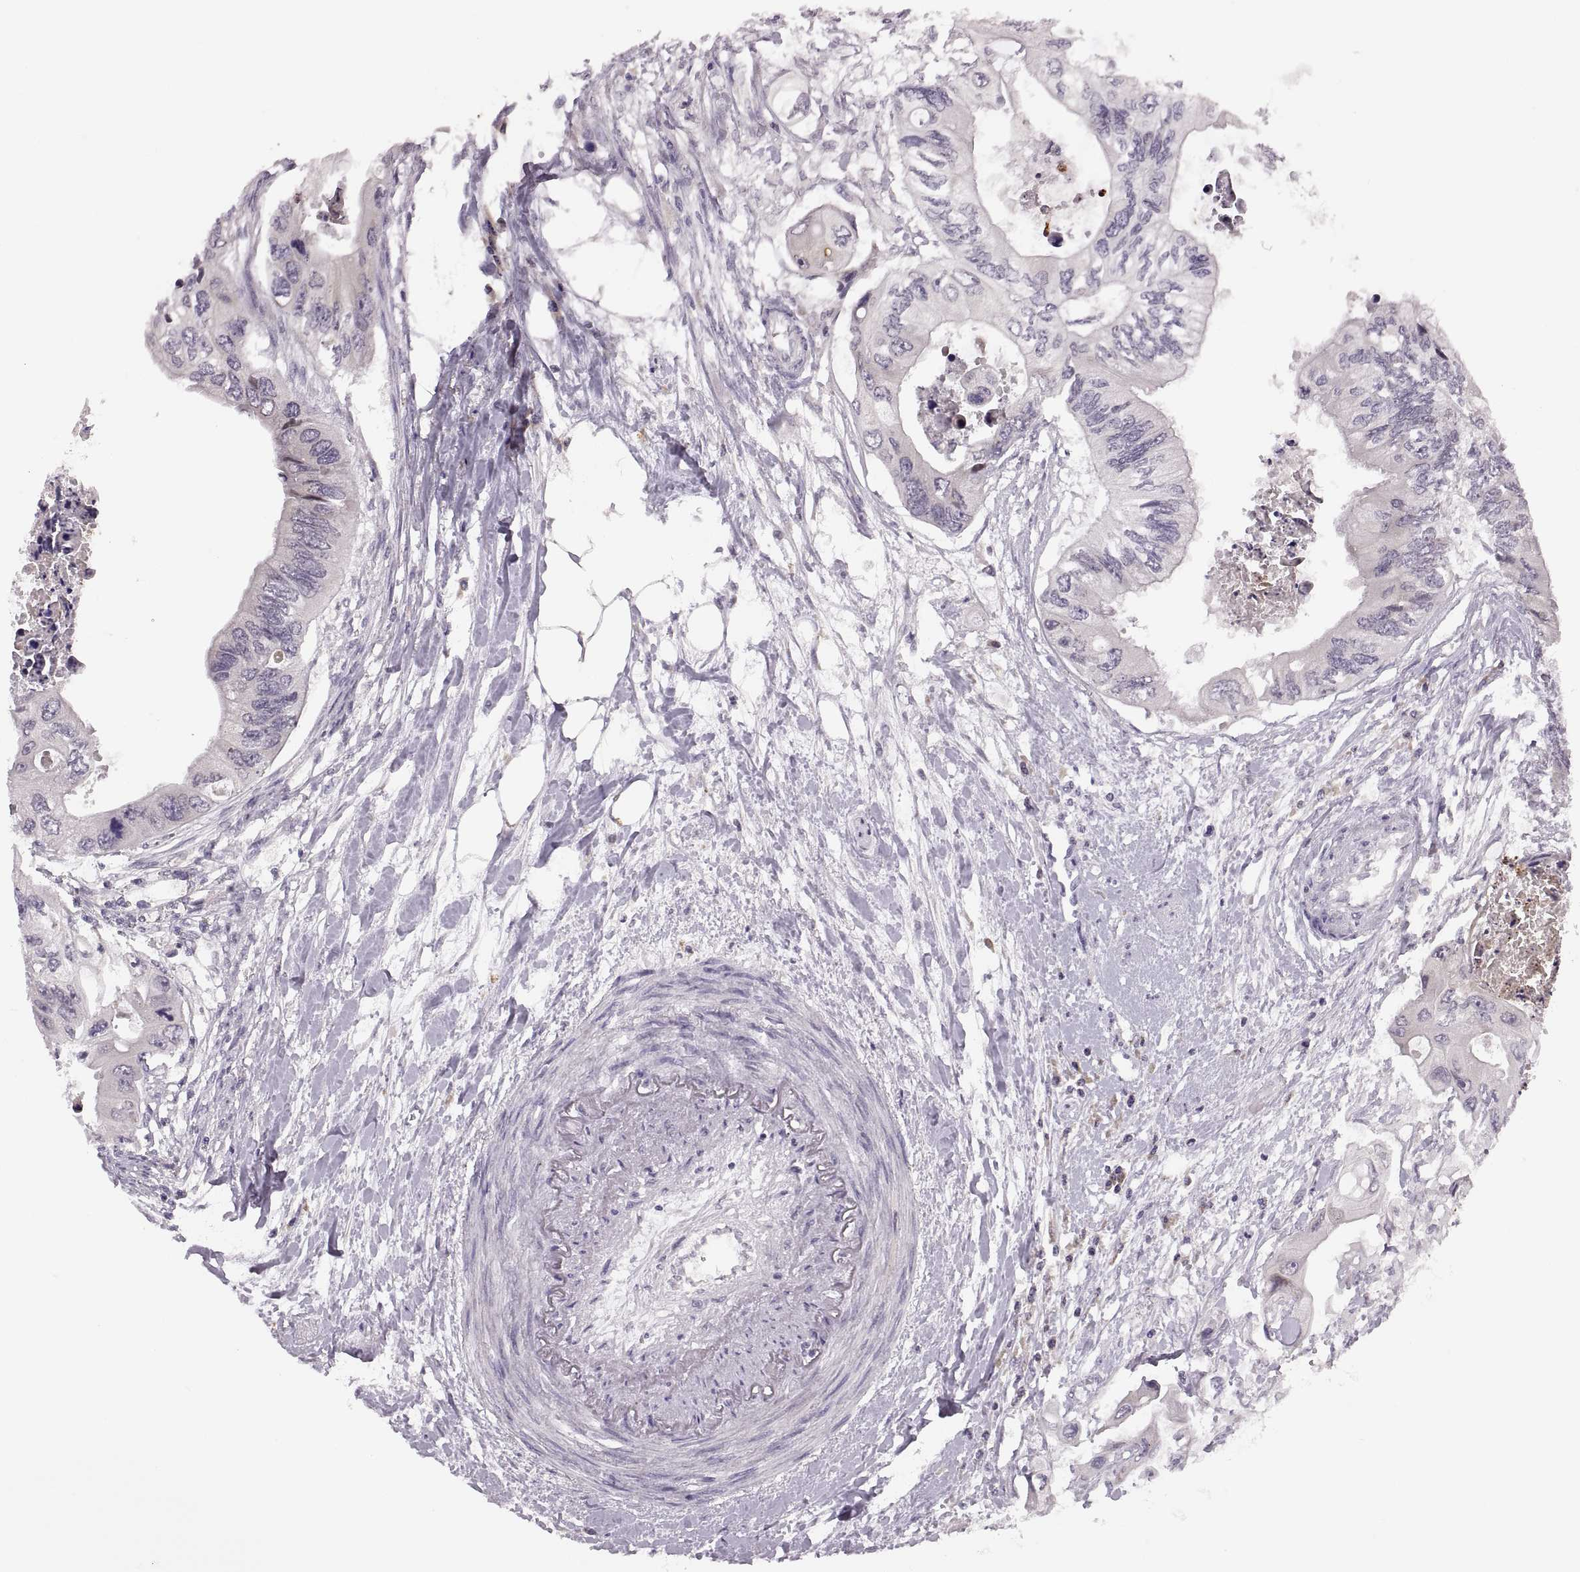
{"staining": {"intensity": "negative", "quantity": "none", "location": "none"}, "tissue": "colorectal cancer", "cell_type": "Tumor cells", "image_type": "cancer", "snomed": [{"axis": "morphology", "description": "Adenocarcinoma, NOS"}, {"axis": "topography", "description": "Rectum"}], "caption": "Protein analysis of colorectal cancer (adenocarcinoma) shows no significant positivity in tumor cells.", "gene": "ADH6", "patient": {"sex": "male", "age": 63}}